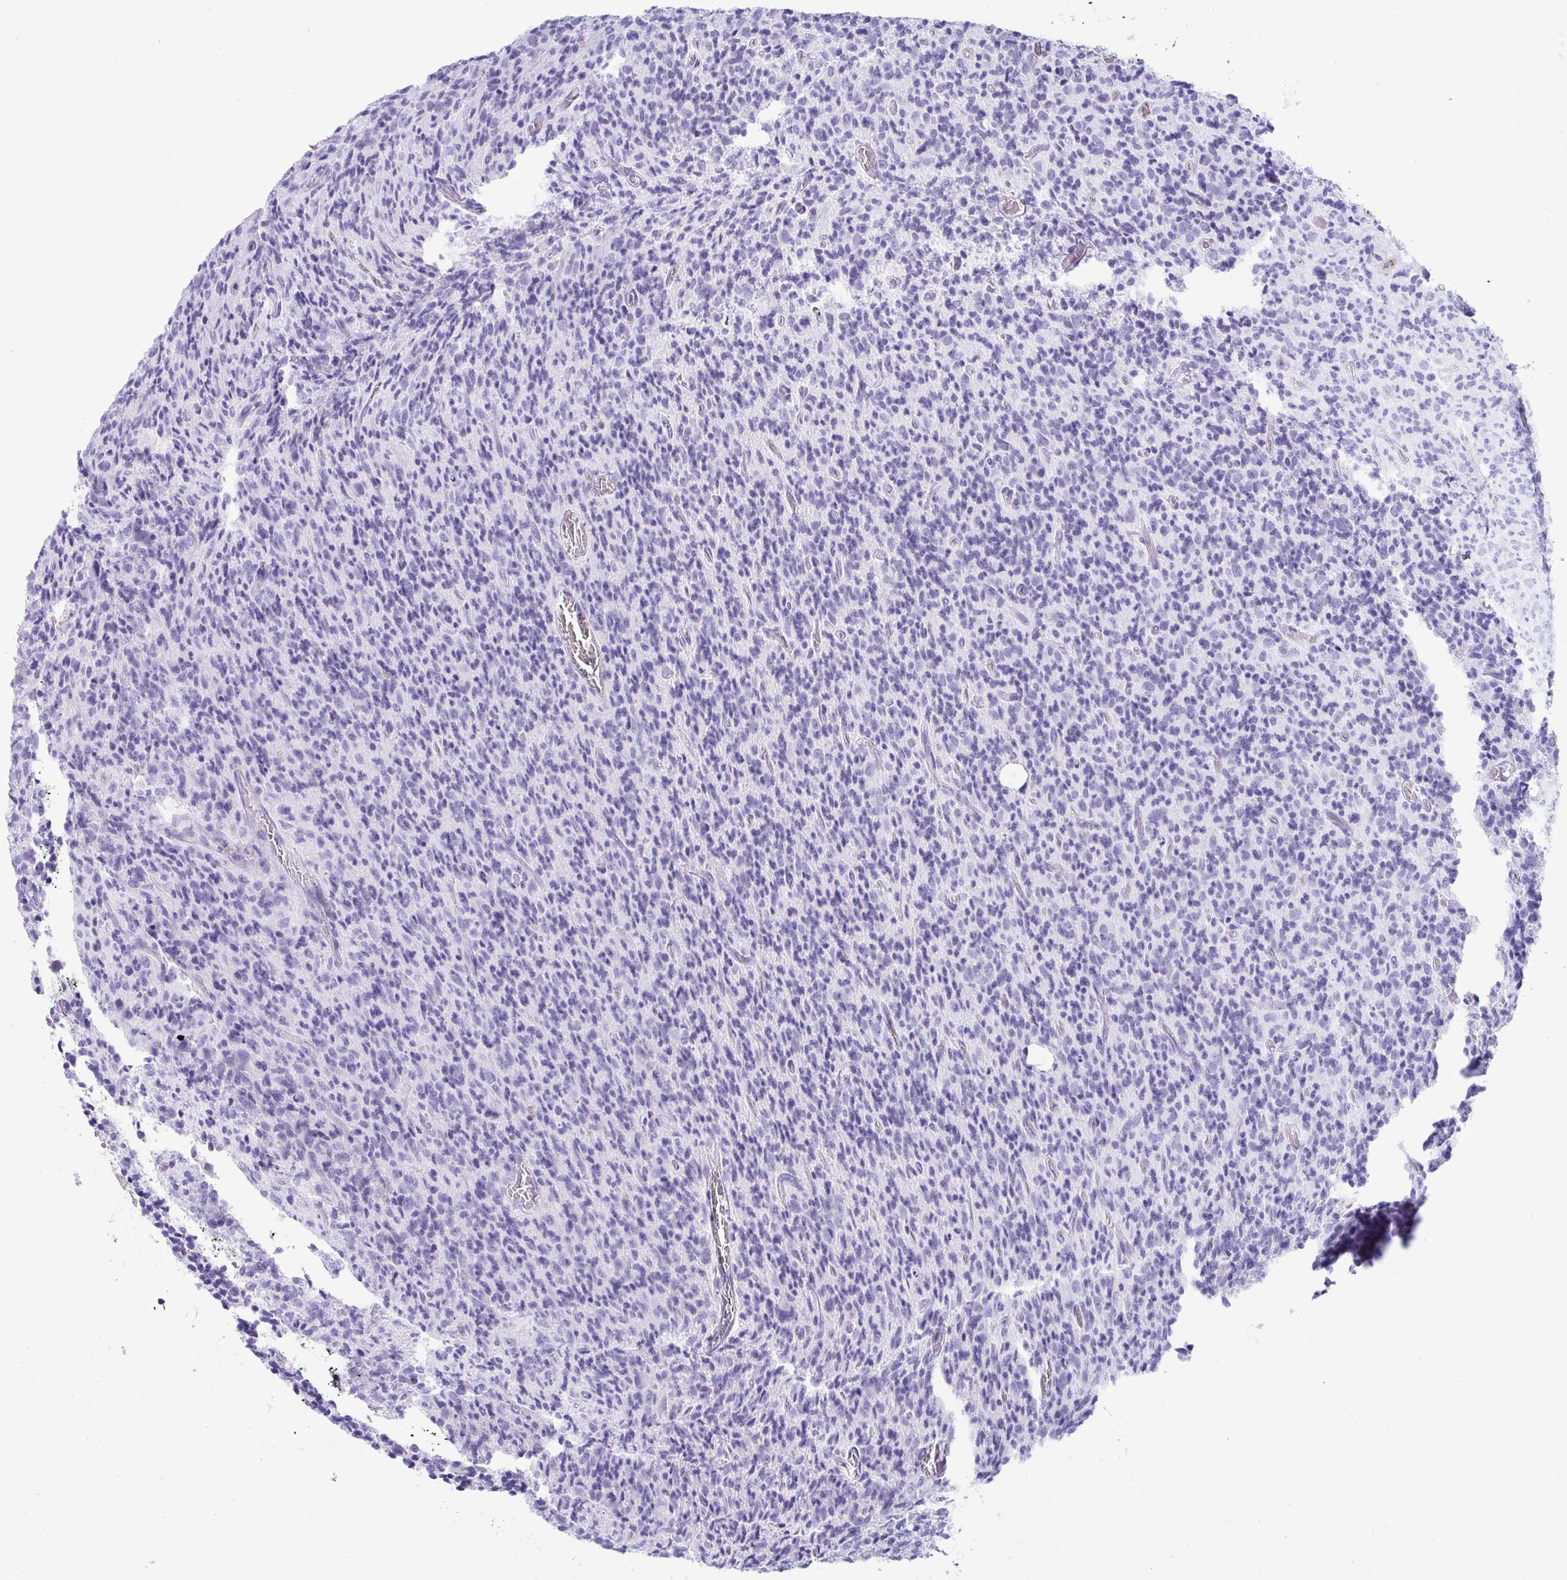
{"staining": {"intensity": "negative", "quantity": "none", "location": "none"}, "tissue": "glioma", "cell_type": "Tumor cells", "image_type": "cancer", "snomed": [{"axis": "morphology", "description": "Glioma, malignant, High grade"}, {"axis": "topography", "description": "Brain"}], "caption": "DAB (3,3'-diaminobenzidine) immunohistochemical staining of glioma displays no significant positivity in tumor cells. Brightfield microscopy of immunohistochemistry (IHC) stained with DAB (brown) and hematoxylin (blue), captured at high magnification.", "gene": "JCHAIN", "patient": {"sex": "male", "age": 76}}